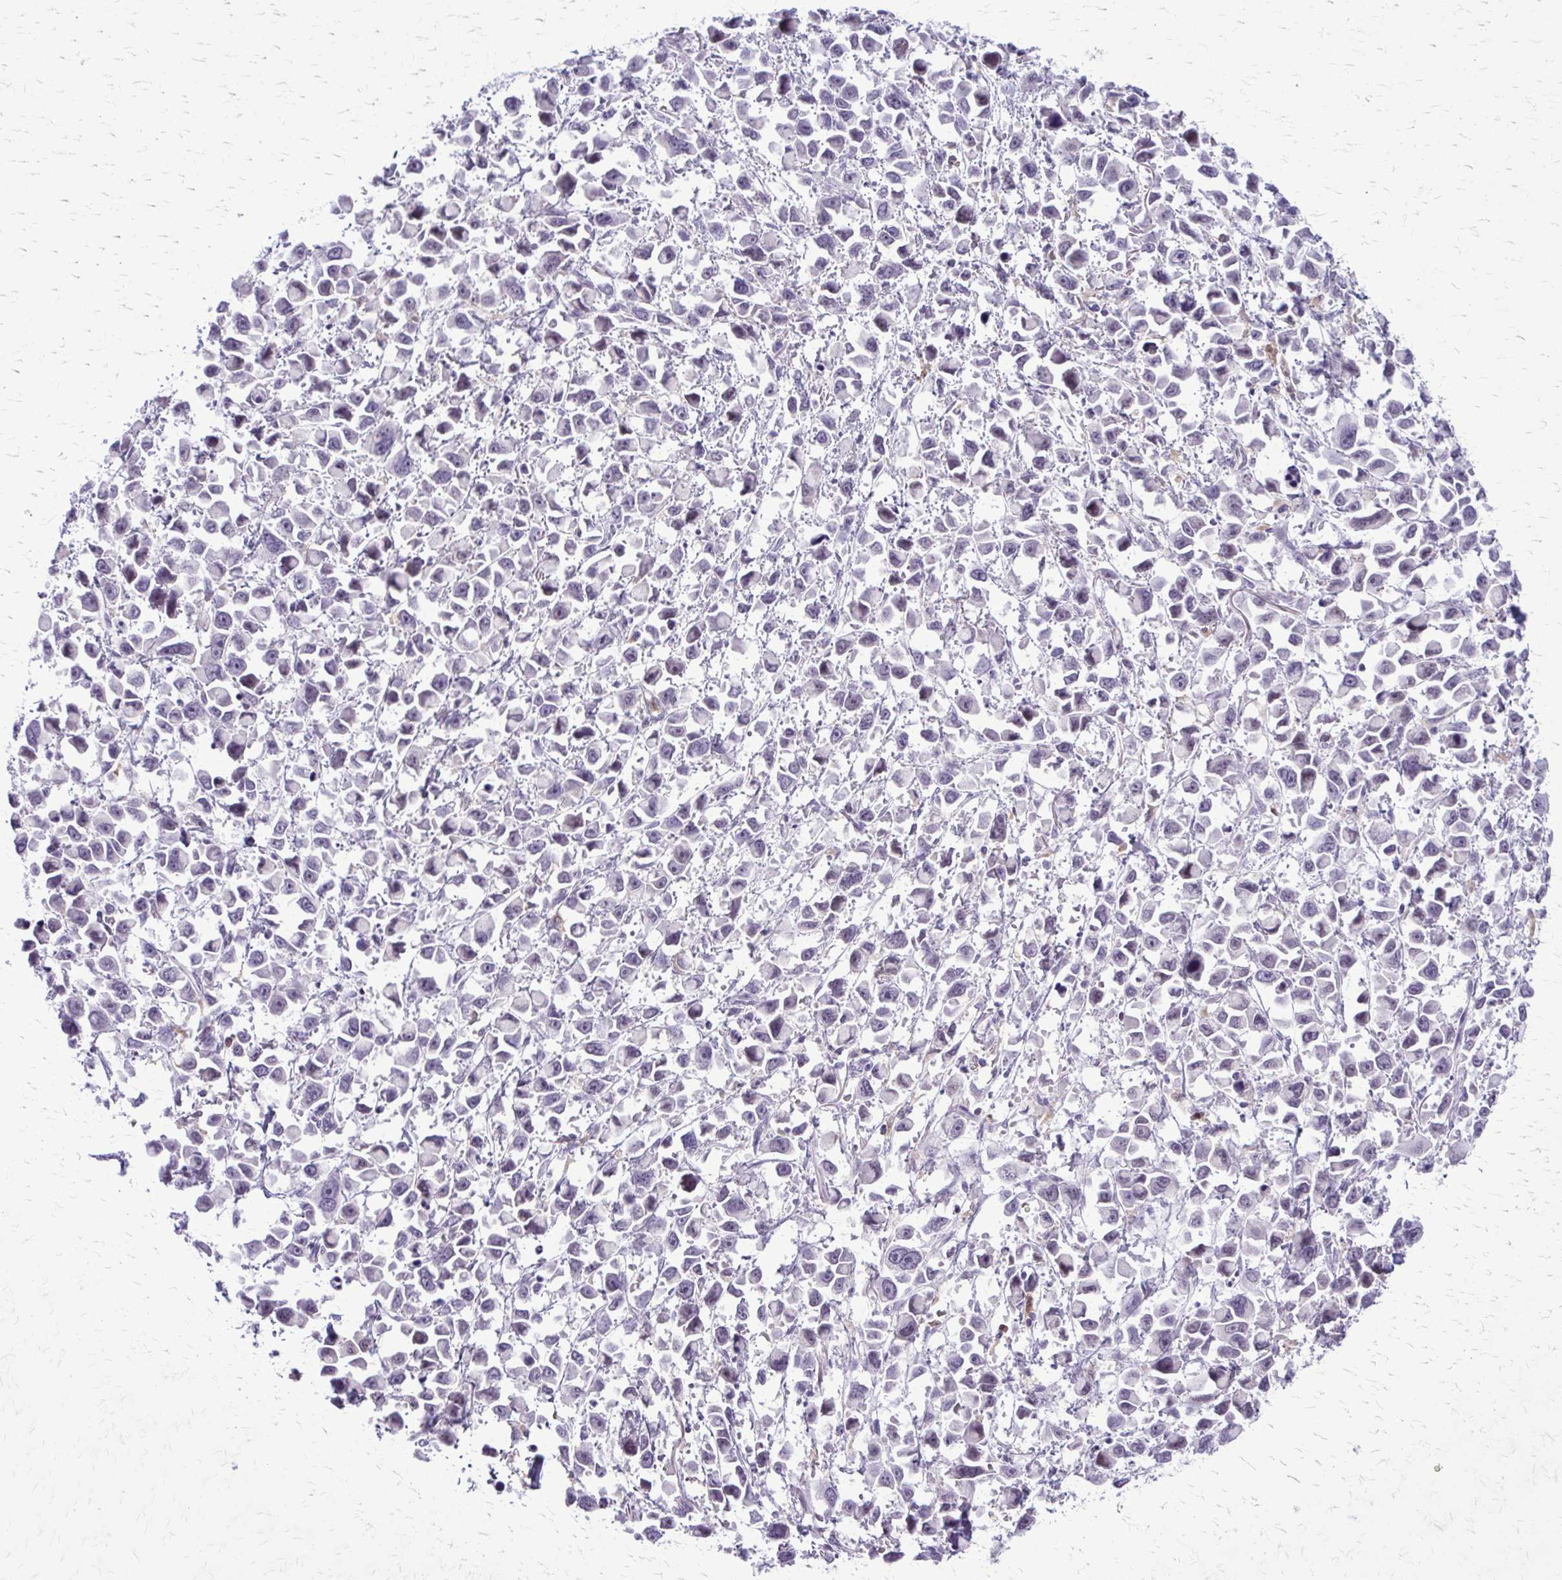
{"staining": {"intensity": "negative", "quantity": "none", "location": "none"}, "tissue": "stomach cancer", "cell_type": "Tumor cells", "image_type": "cancer", "snomed": [{"axis": "morphology", "description": "Adenocarcinoma, NOS"}, {"axis": "topography", "description": "Stomach"}], "caption": "Immunohistochemical staining of stomach cancer (adenocarcinoma) displays no significant expression in tumor cells.", "gene": "GLRX", "patient": {"sex": "female", "age": 81}}